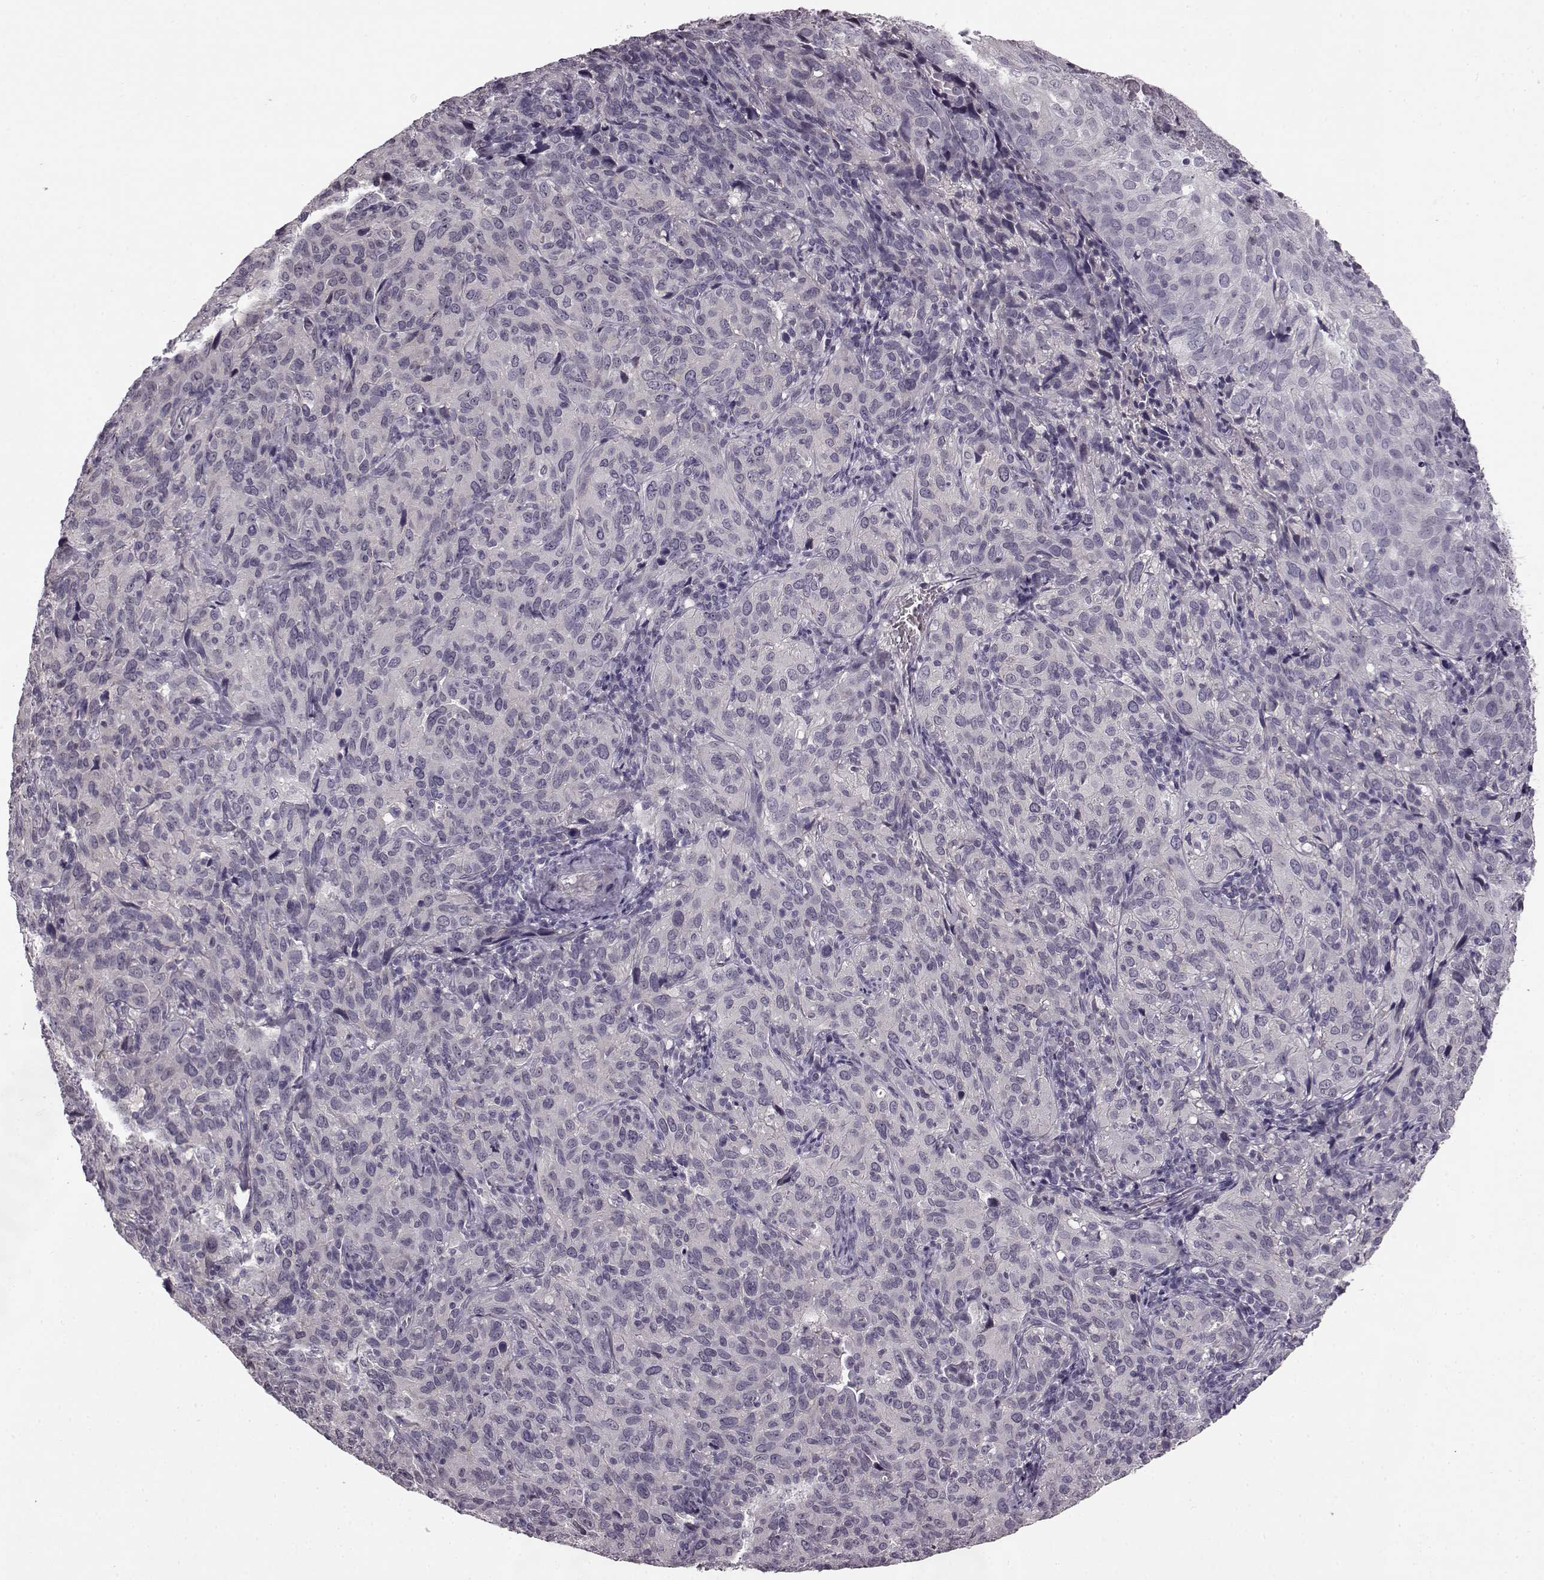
{"staining": {"intensity": "negative", "quantity": "none", "location": "none"}, "tissue": "cervical cancer", "cell_type": "Tumor cells", "image_type": "cancer", "snomed": [{"axis": "morphology", "description": "Squamous cell carcinoma, NOS"}, {"axis": "topography", "description": "Cervix"}], "caption": "Tumor cells are negative for brown protein staining in cervical squamous cell carcinoma. The staining is performed using DAB (3,3'-diaminobenzidine) brown chromogen with nuclei counter-stained in using hematoxylin.", "gene": "SLCO3A1", "patient": {"sex": "female", "age": 51}}